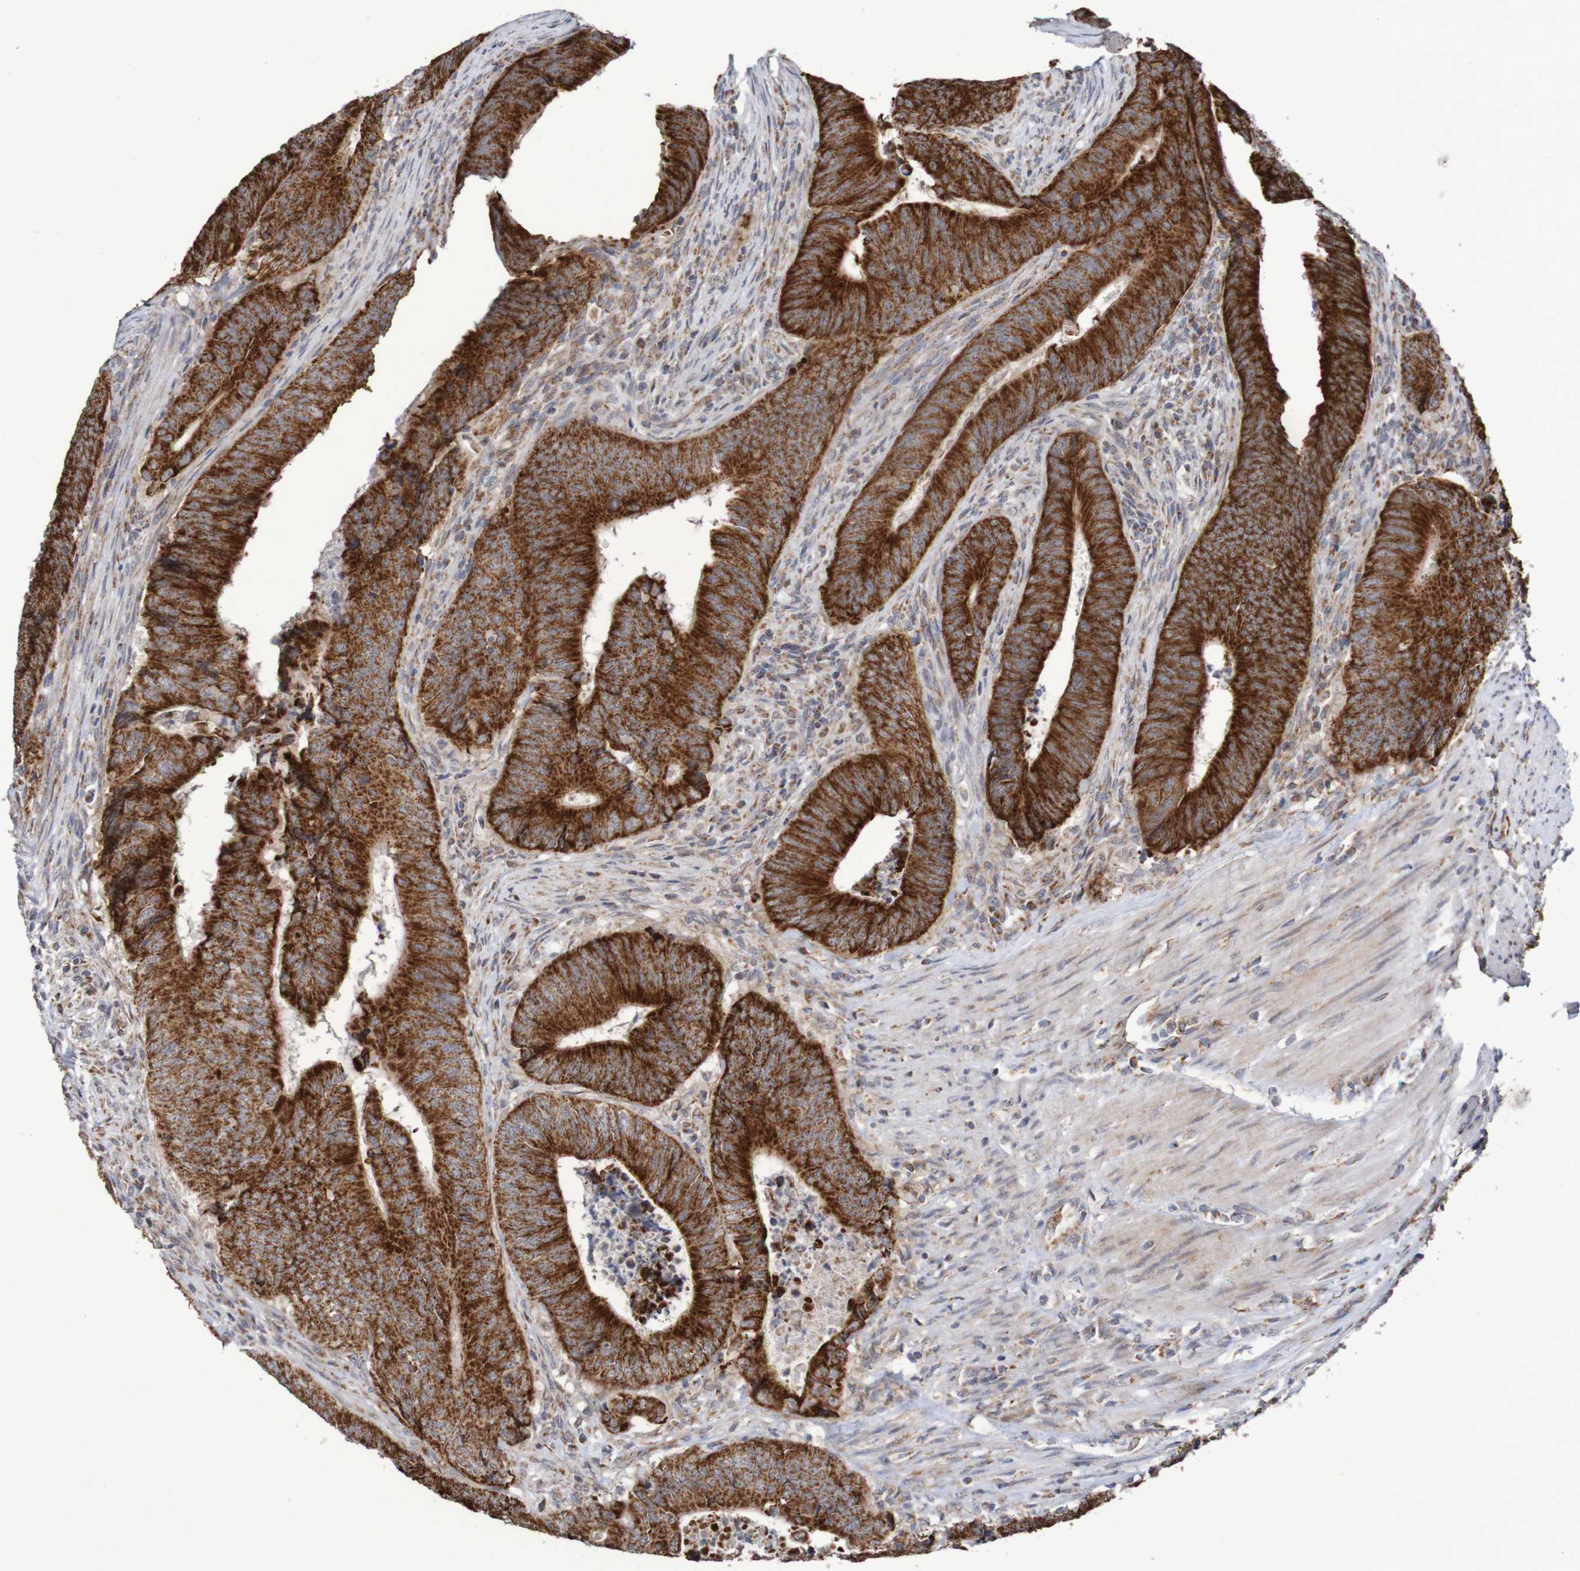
{"staining": {"intensity": "strong", "quantity": ">75%", "location": "cytoplasmic/membranous"}, "tissue": "colorectal cancer", "cell_type": "Tumor cells", "image_type": "cancer", "snomed": [{"axis": "morphology", "description": "Normal tissue, NOS"}, {"axis": "morphology", "description": "Adenocarcinoma, NOS"}, {"axis": "topography", "description": "Colon"}], "caption": "Strong cytoplasmic/membranous expression is seen in about >75% of tumor cells in colorectal cancer. The protein of interest is stained brown, and the nuclei are stained in blue (DAB (3,3'-diaminobenzidine) IHC with brightfield microscopy, high magnification).", "gene": "DVL1", "patient": {"sex": "male", "age": 56}}